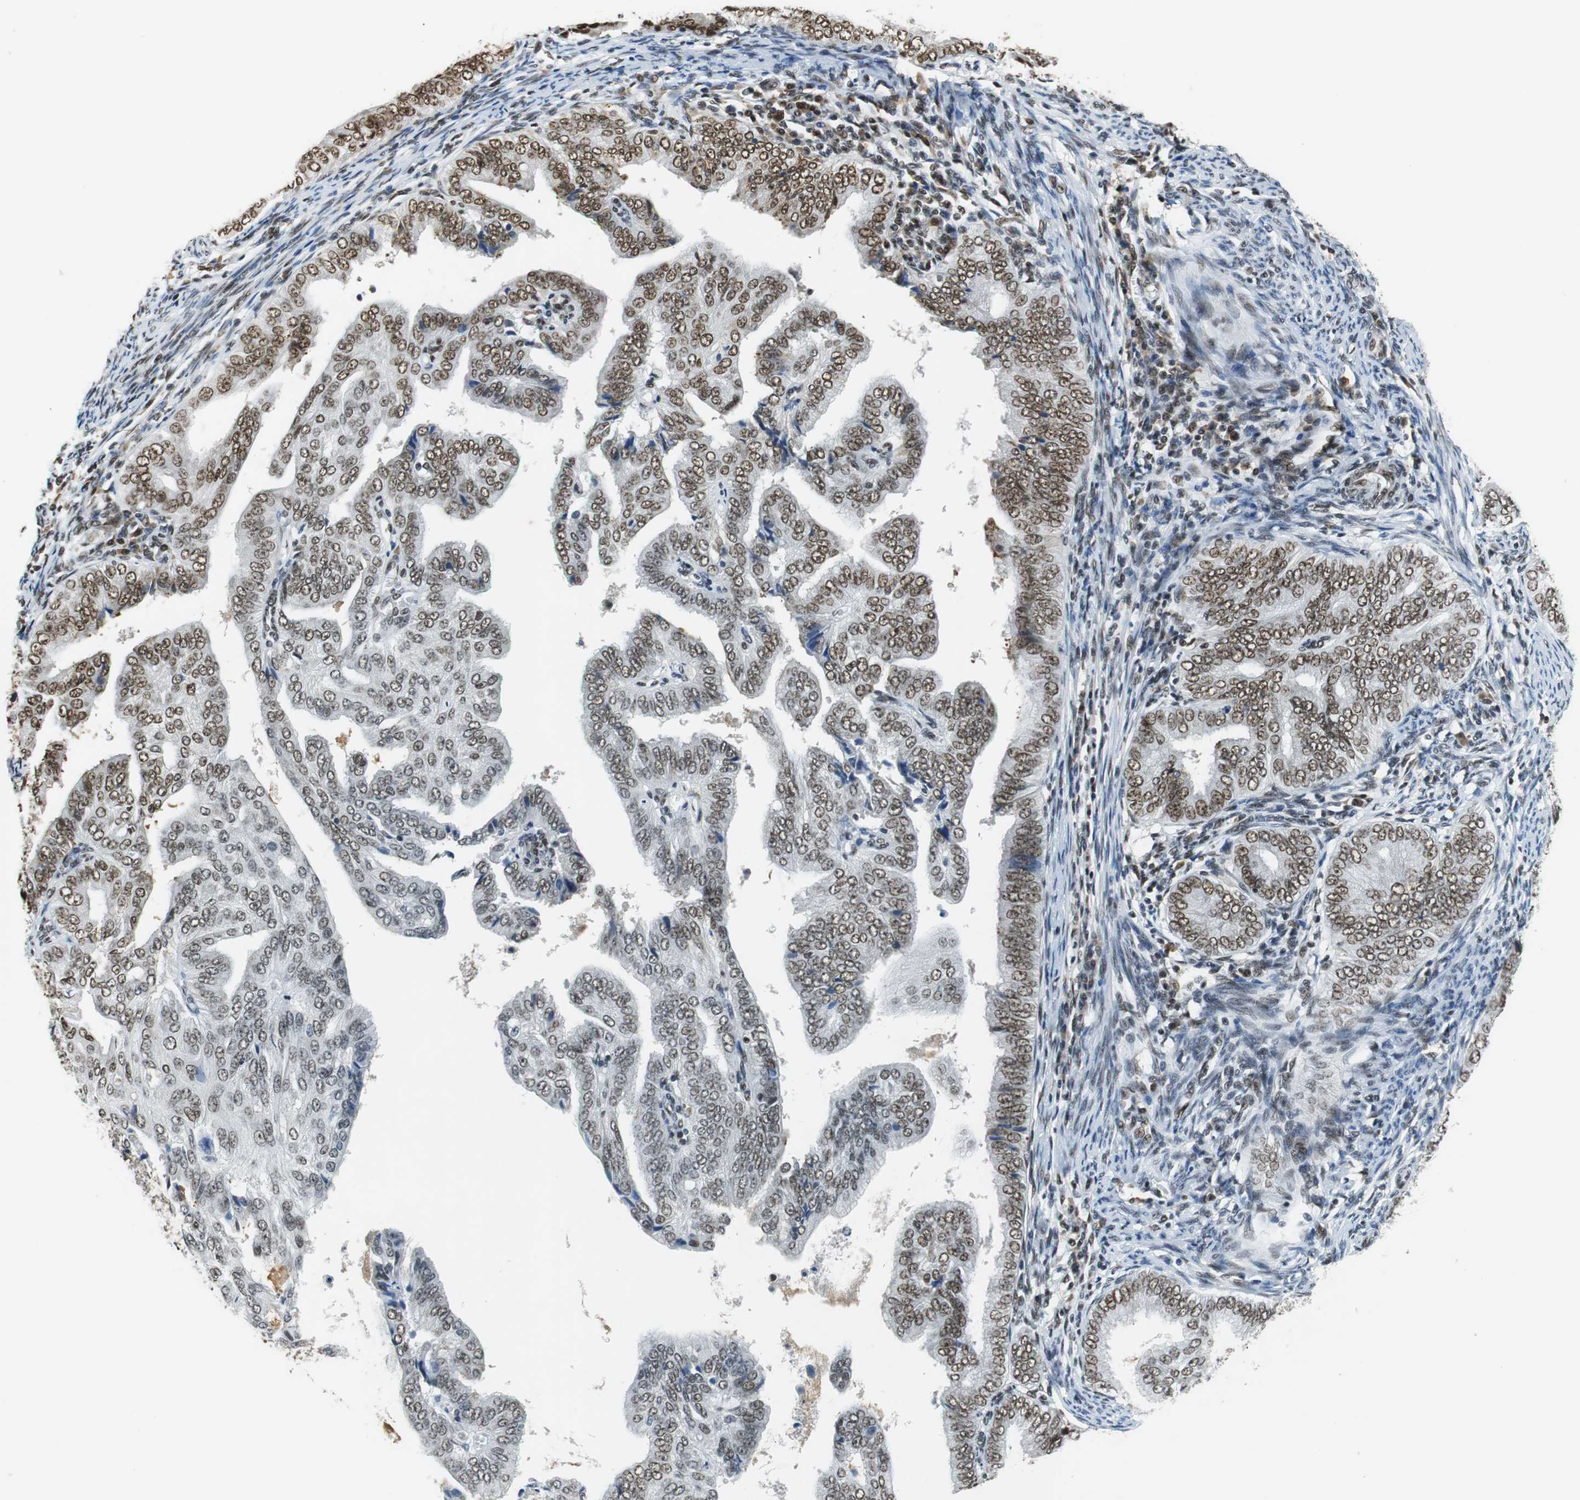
{"staining": {"intensity": "strong", "quantity": ">75%", "location": "cytoplasmic/membranous,nuclear"}, "tissue": "endometrial cancer", "cell_type": "Tumor cells", "image_type": "cancer", "snomed": [{"axis": "morphology", "description": "Adenocarcinoma, NOS"}, {"axis": "topography", "description": "Endometrium"}], "caption": "This histopathology image reveals IHC staining of human endometrial cancer (adenocarcinoma), with high strong cytoplasmic/membranous and nuclear positivity in about >75% of tumor cells.", "gene": "PRKDC", "patient": {"sex": "female", "age": 58}}